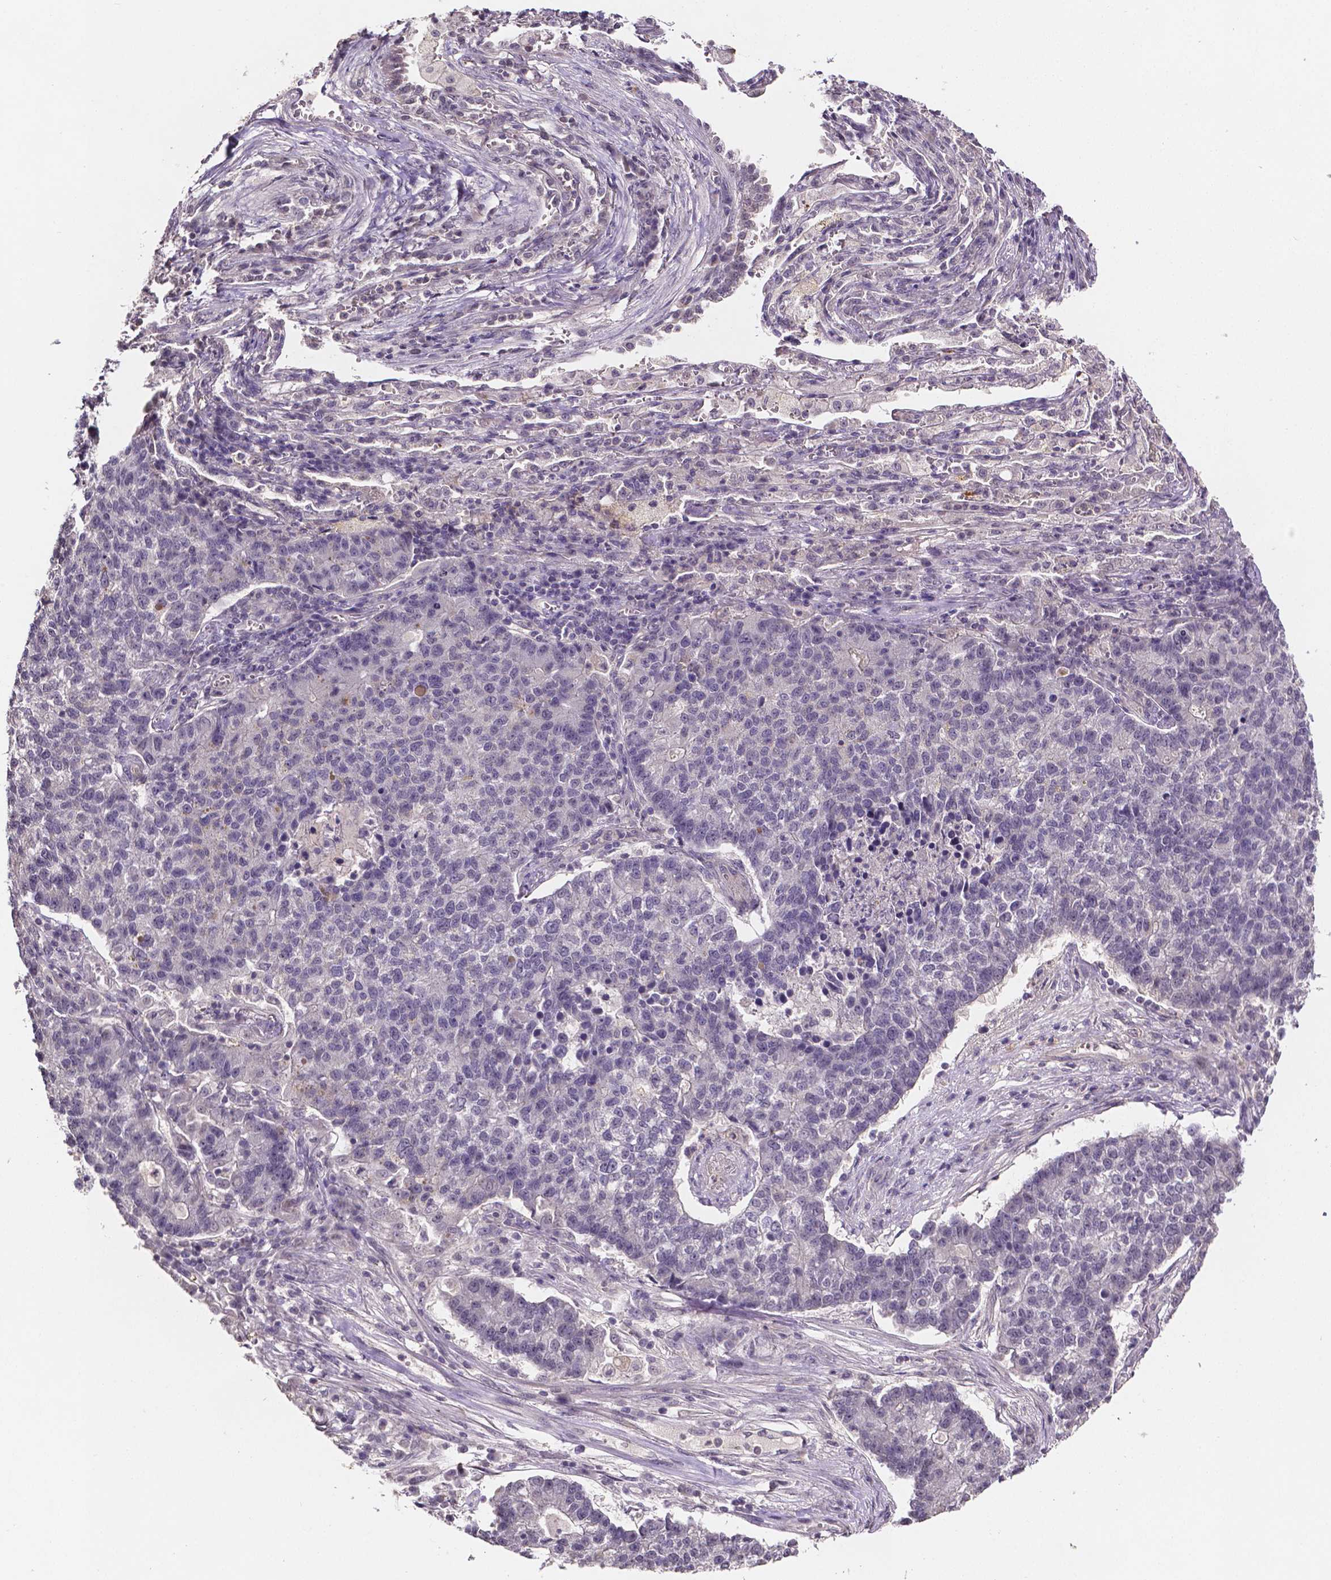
{"staining": {"intensity": "negative", "quantity": "none", "location": "none"}, "tissue": "lung cancer", "cell_type": "Tumor cells", "image_type": "cancer", "snomed": [{"axis": "morphology", "description": "Adenocarcinoma, NOS"}, {"axis": "topography", "description": "Lung"}], "caption": "Histopathology image shows no protein positivity in tumor cells of adenocarcinoma (lung) tissue.", "gene": "NRGN", "patient": {"sex": "male", "age": 57}}